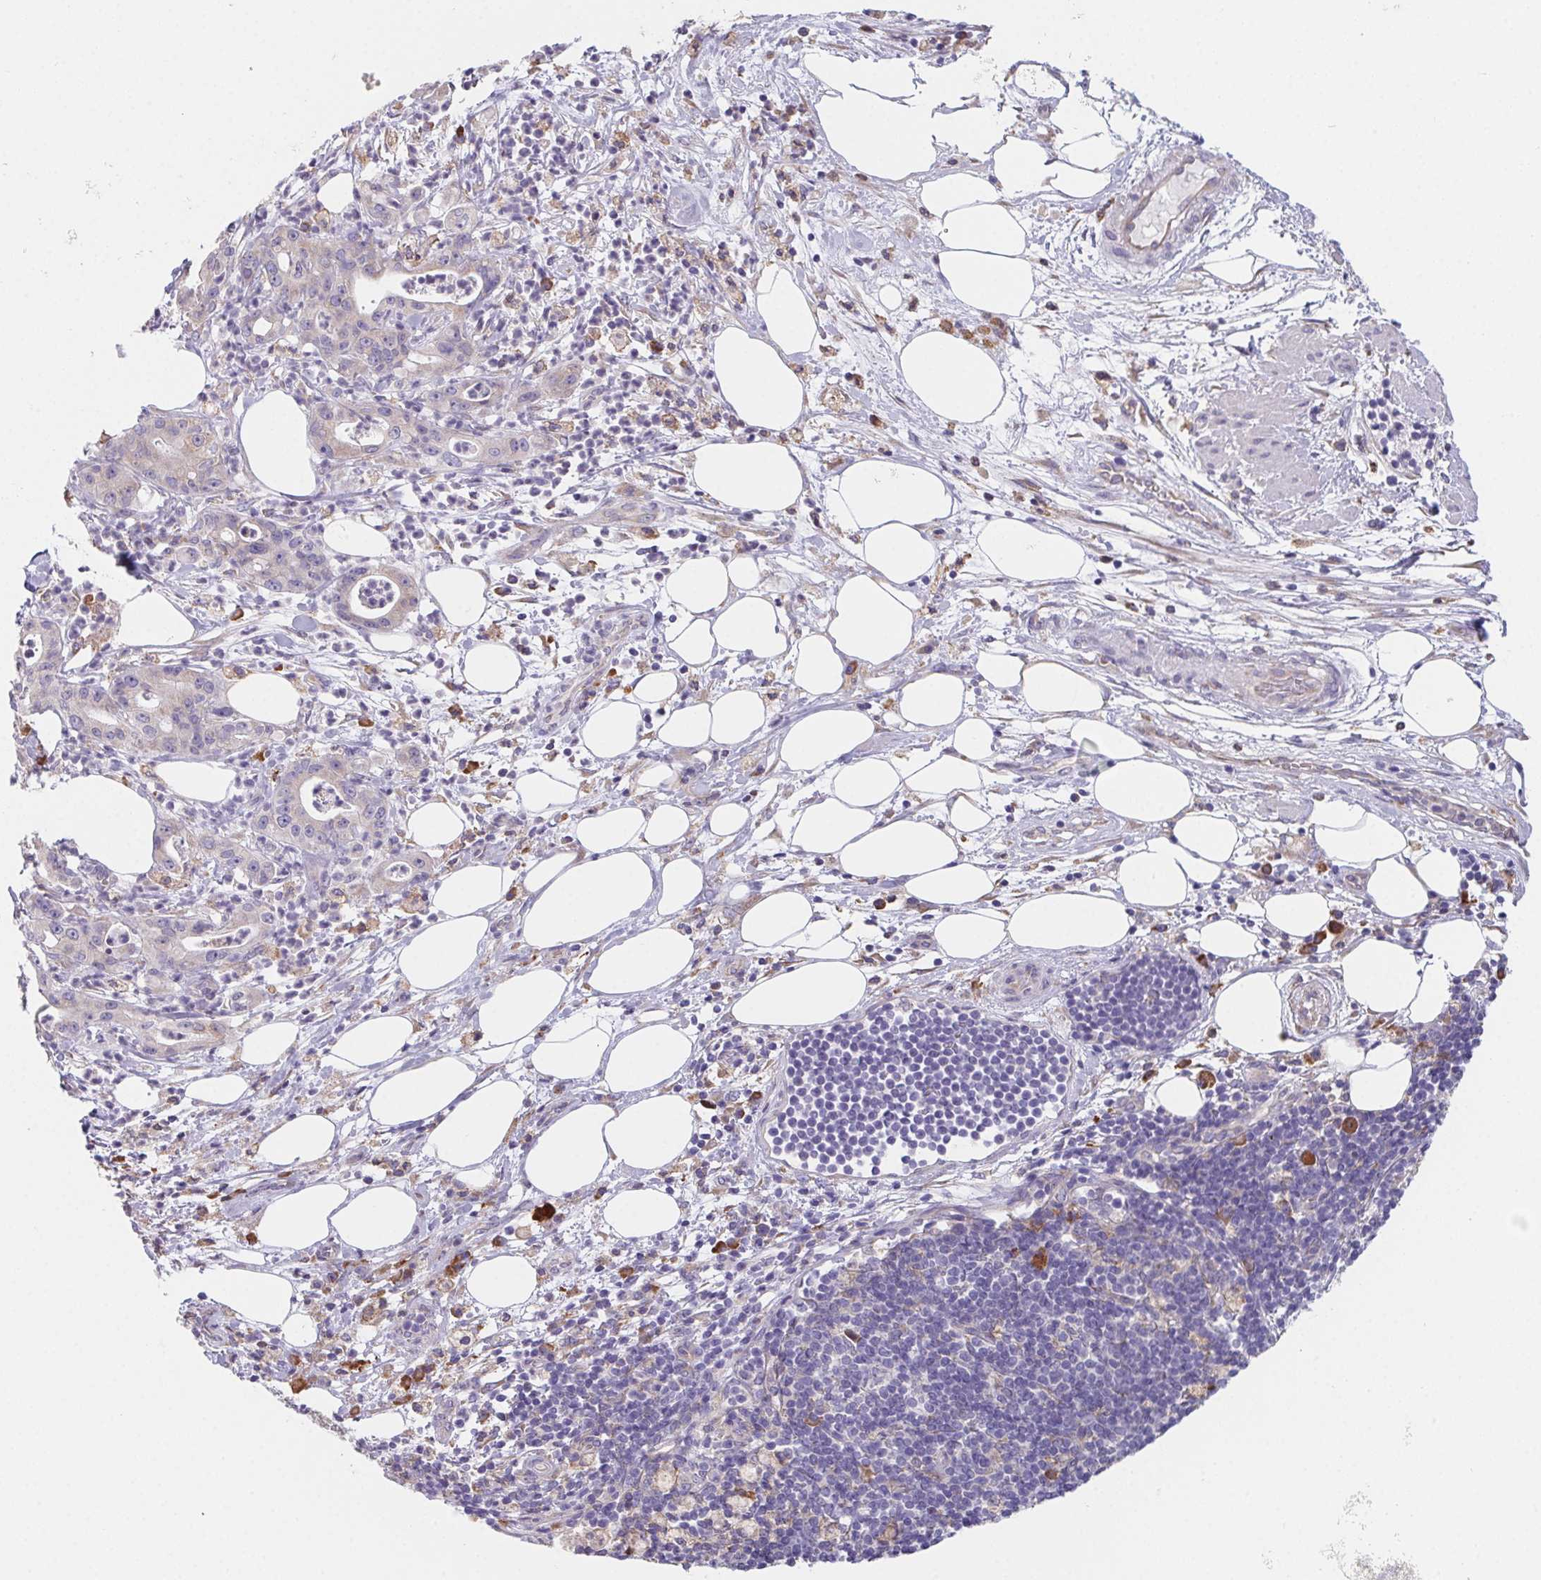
{"staining": {"intensity": "negative", "quantity": "none", "location": "none"}, "tissue": "pancreatic cancer", "cell_type": "Tumor cells", "image_type": "cancer", "snomed": [{"axis": "morphology", "description": "Adenocarcinoma, NOS"}, {"axis": "topography", "description": "Pancreas"}], "caption": "DAB immunohistochemical staining of human adenocarcinoma (pancreatic) demonstrates no significant positivity in tumor cells.", "gene": "ADAM8", "patient": {"sex": "male", "age": 71}}